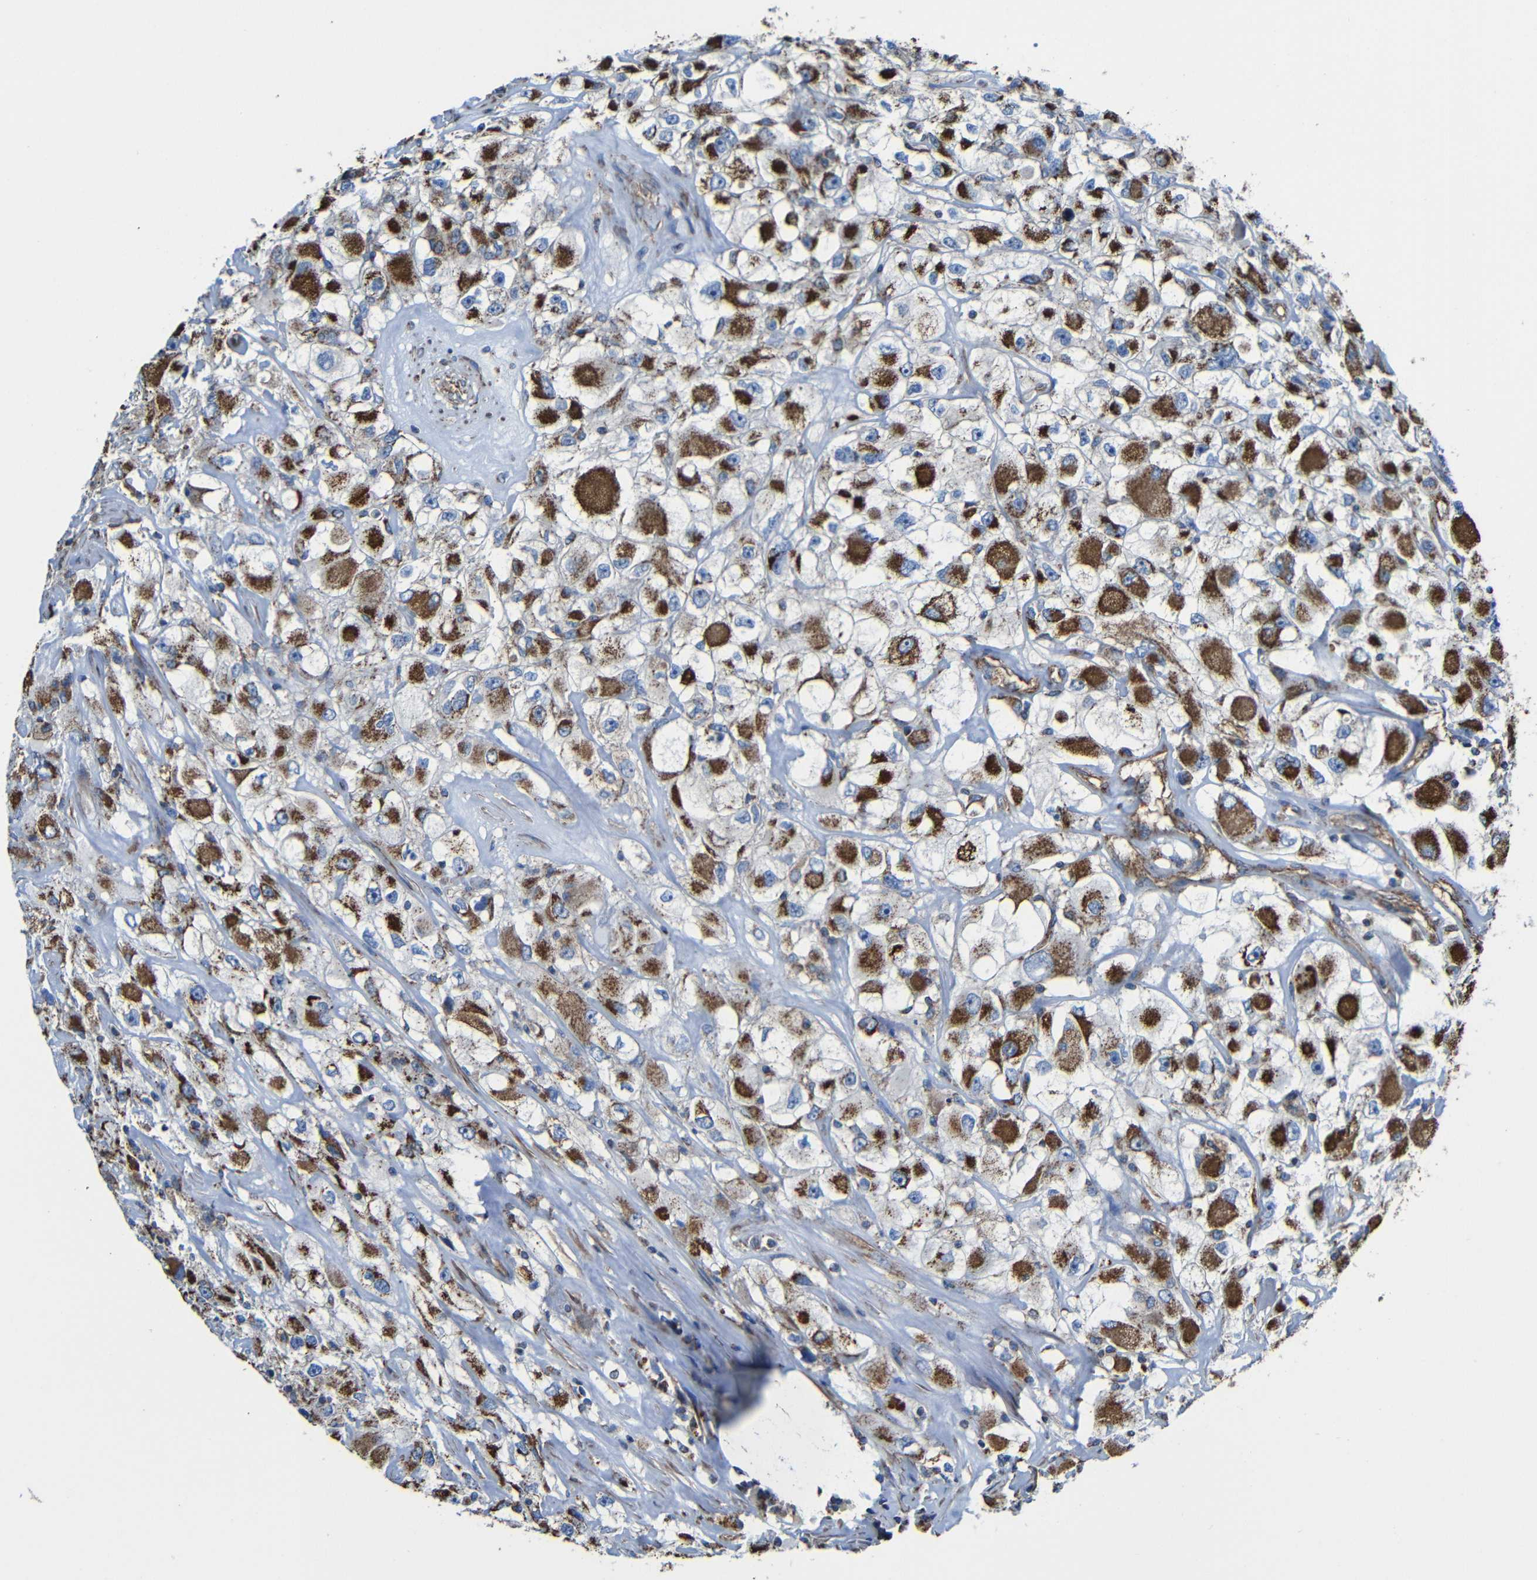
{"staining": {"intensity": "strong", "quantity": ">75%", "location": "cytoplasmic/membranous"}, "tissue": "renal cancer", "cell_type": "Tumor cells", "image_type": "cancer", "snomed": [{"axis": "morphology", "description": "Adenocarcinoma, NOS"}, {"axis": "topography", "description": "Kidney"}], "caption": "Immunohistochemistry (IHC) of renal adenocarcinoma displays high levels of strong cytoplasmic/membranous expression in approximately >75% of tumor cells.", "gene": "INTS6L", "patient": {"sex": "female", "age": 52}}